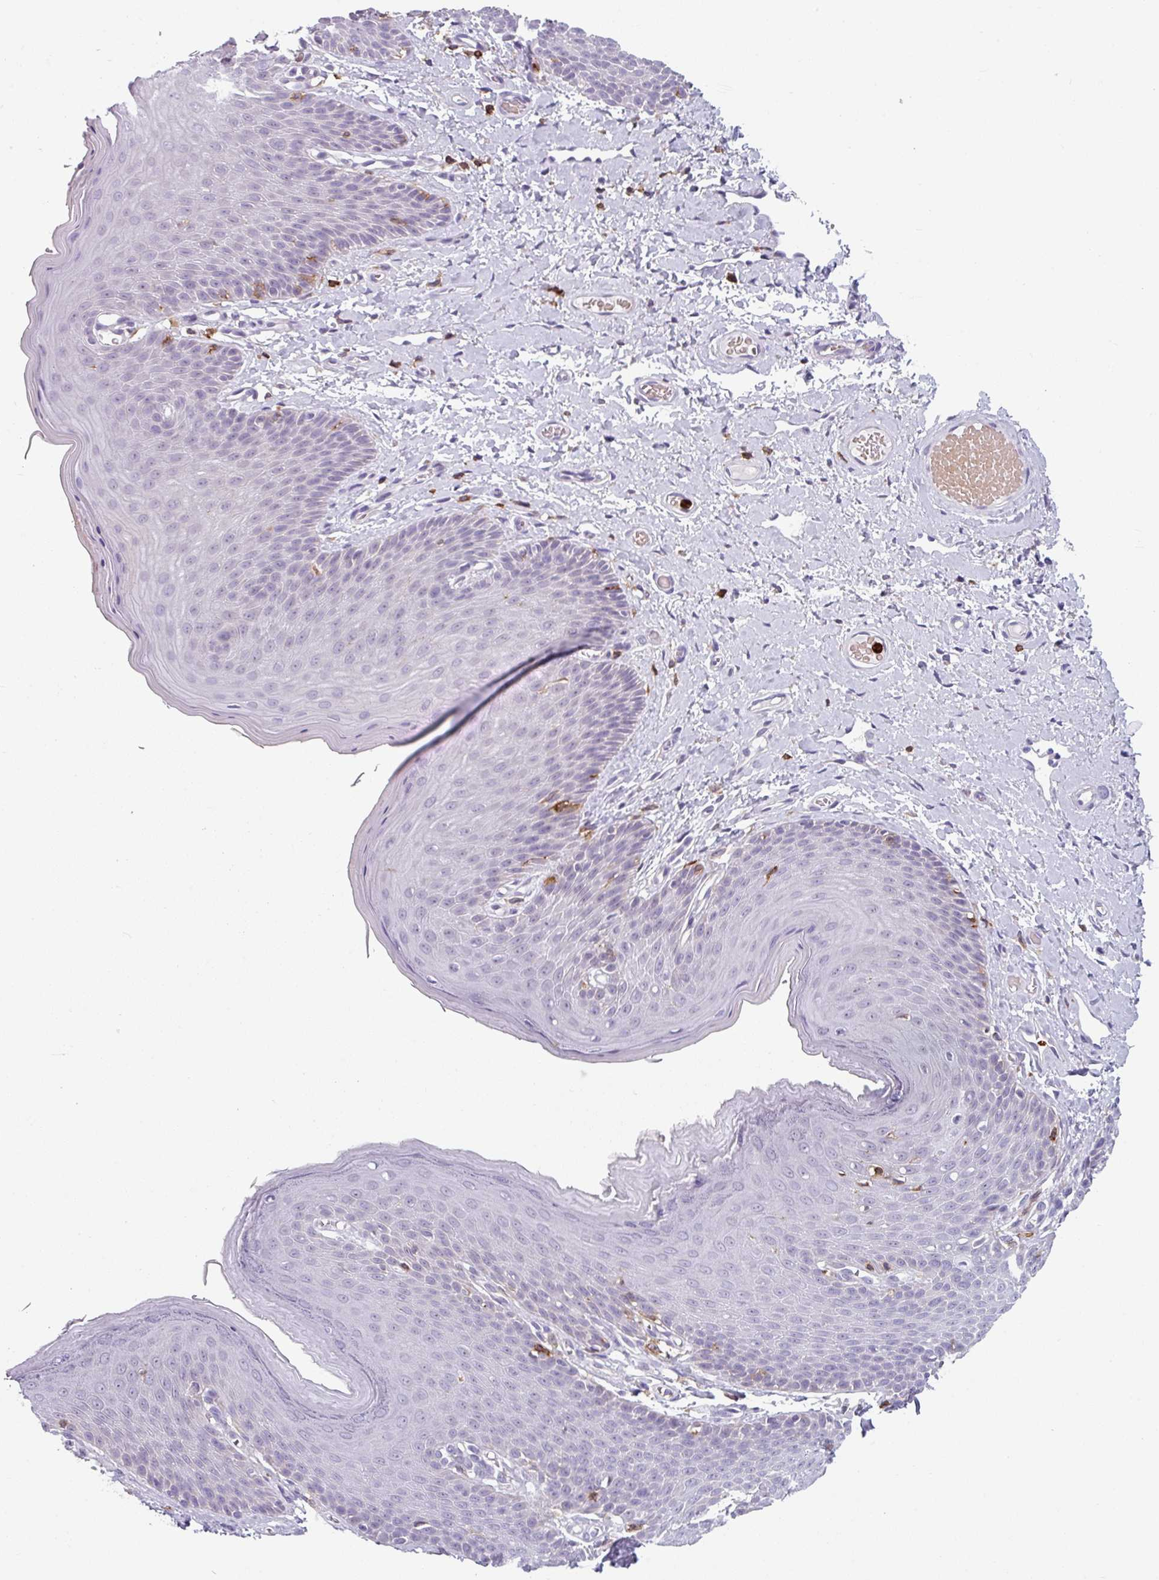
{"staining": {"intensity": "negative", "quantity": "none", "location": "none"}, "tissue": "skin", "cell_type": "Epidermal cells", "image_type": "normal", "snomed": [{"axis": "morphology", "description": "Normal tissue, NOS"}, {"axis": "topography", "description": "Anal"}], "caption": "Immunohistochemical staining of unremarkable human skin shows no significant staining in epidermal cells.", "gene": "EXOSC5", "patient": {"sex": "female", "age": 40}}